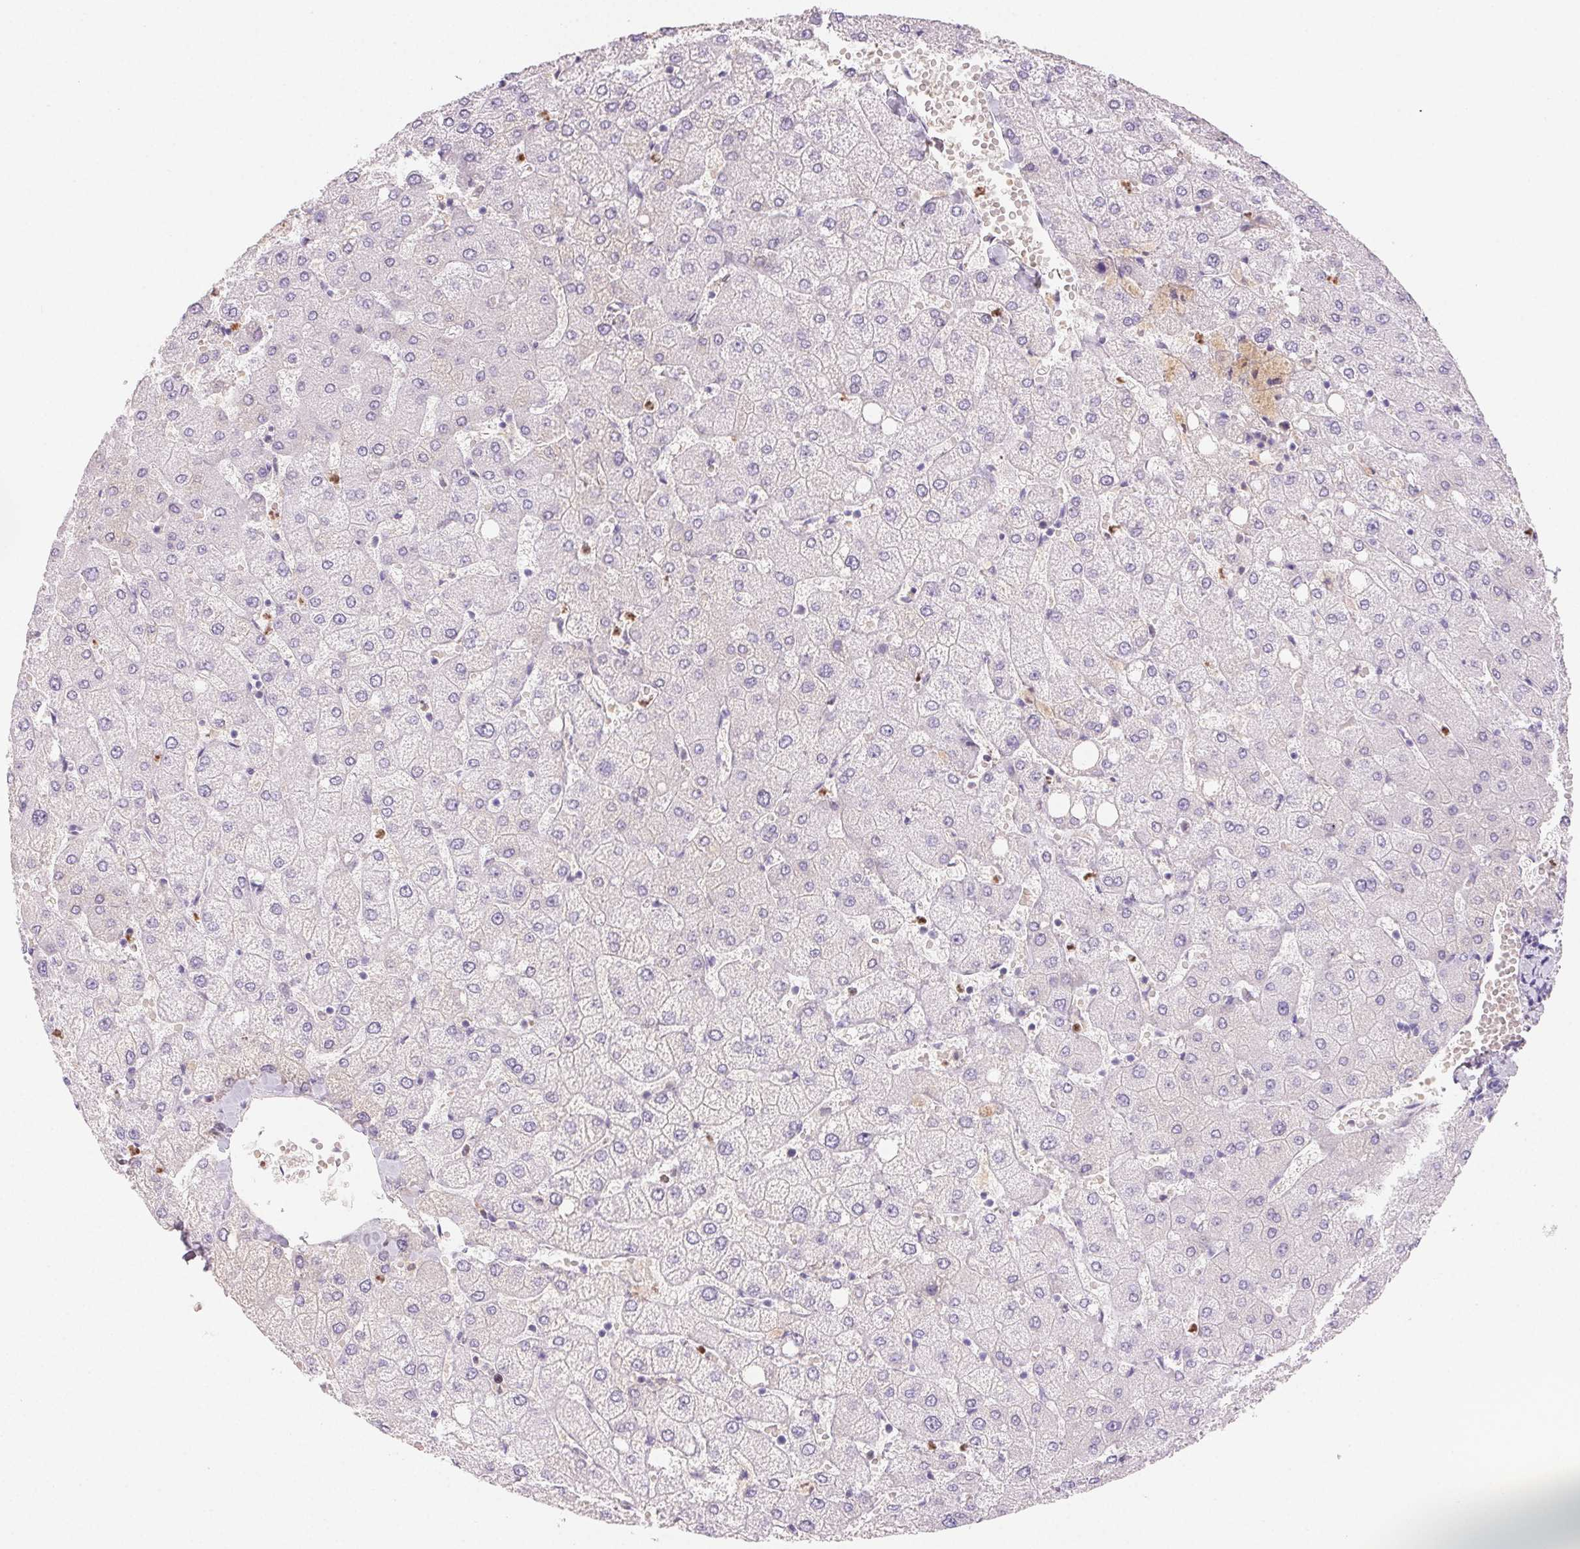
{"staining": {"intensity": "negative", "quantity": "none", "location": "none"}, "tissue": "liver", "cell_type": "Cholangiocytes", "image_type": "normal", "snomed": [{"axis": "morphology", "description": "Normal tissue, NOS"}, {"axis": "topography", "description": "Liver"}], "caption": "IHC histopathology image of unremarkable human liver stained for a protein (brown), which exhibits no staining in cholangiocytes.", "gene": "PADI4", "patient": {"sex": "female", "age": 54}}